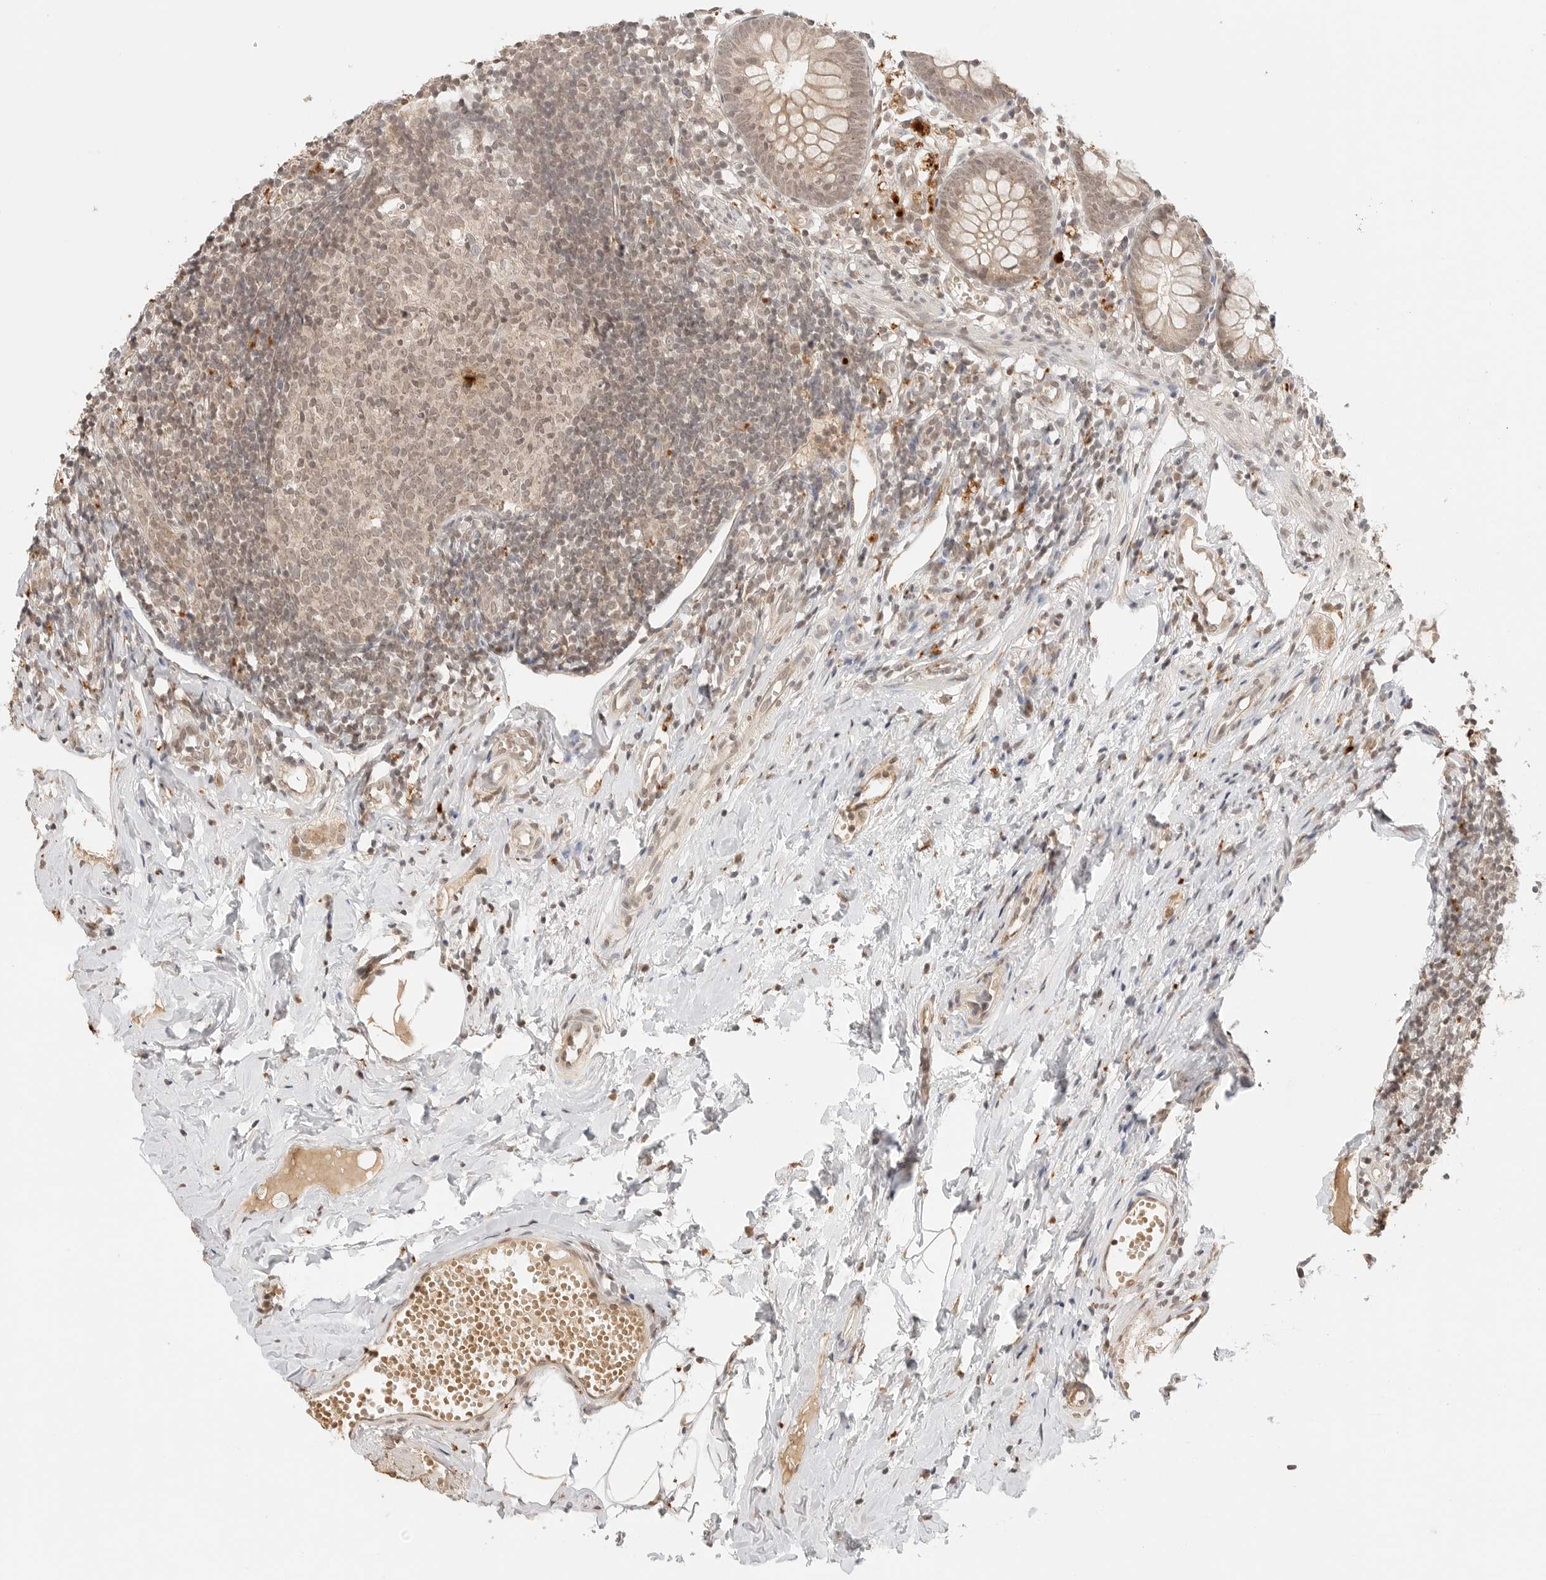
{"staining": {"intensity": "moderate", "quantity": ">75%", "location": "cytoplasmic/membranous,nuclear"}, "tissue": "appendix", "cell_type": "Glandular cells", "image_type": "normal", "snomed": [{"axis": "morphology", "description": "Normal tissue, NOS"}, {"axis": "topography", "description": "Appendix"}], "caption": "The photomicrograph demonstrates a brown stain indicating the presence of a protein in the cytoplasmic/membranous,nuclear of glandular cells in appendix. The staining was performed using DAB (3,3'-diaminobenzidine) to visualize the protein expression in brown, while the nuclei were stained in blue with hematoxylin (Magnification: 20x).", "gene": "GPR34", "patient": {"sex": "female", "age": 20}}